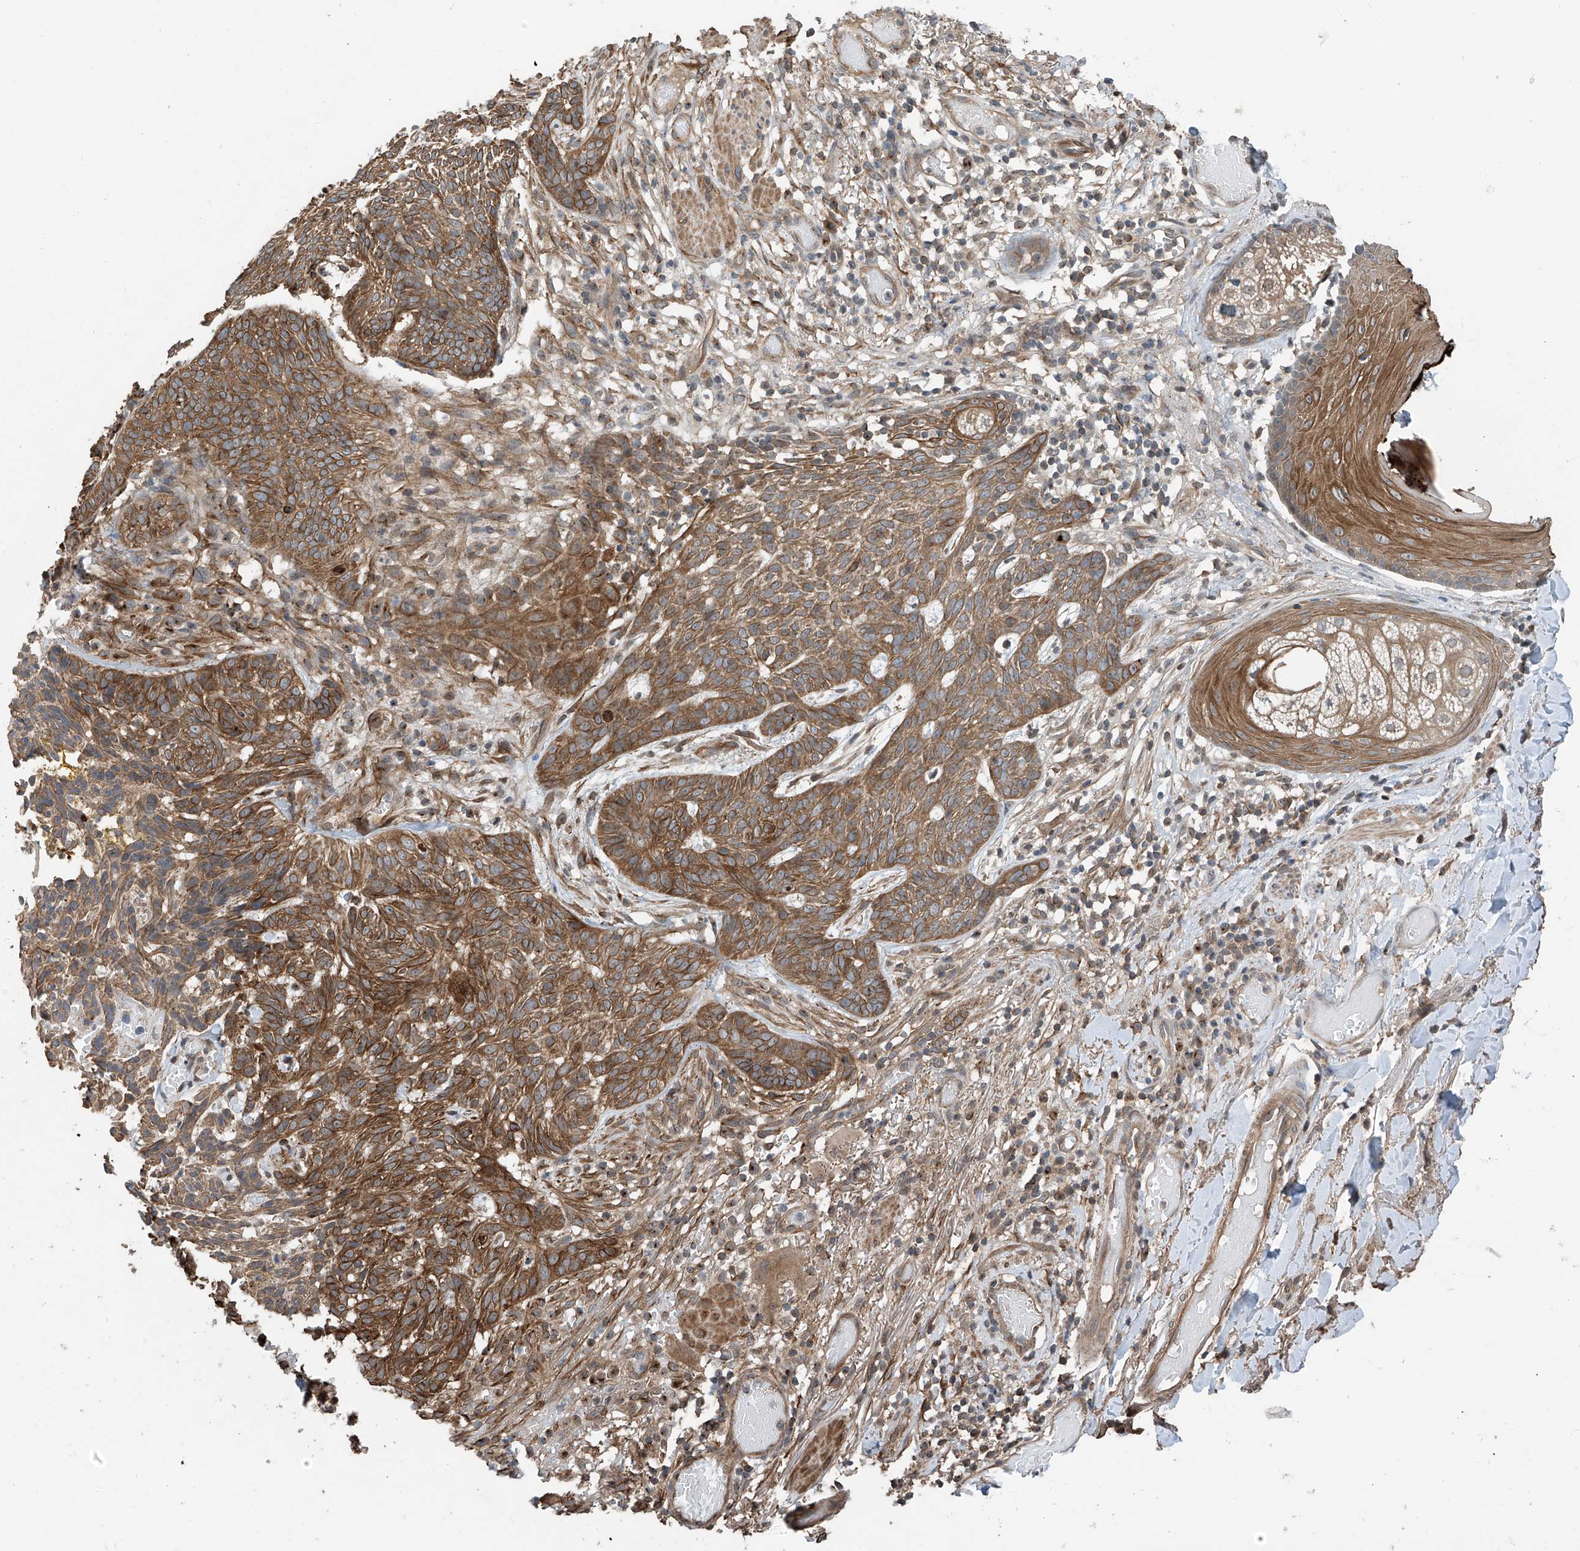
{"staining": {"intensity": "moderate", "quantity": ">75%", "location": "cytoplasmic/membranous"}, "tissue": "skin cancer", "cell_type": "Tumor cells", "image_type": "cancer", "snomed": [{"axis": "morphology", "description": "Normal tissue, NOS"}, {"axis": "morphology", "description": "Basal cell carcinoma"}, {"axis": "topography", "description": "Skin"}], "caption": "Skin basal cell carcinoma tissue displays moderate cytoplasmic/membranous expression in approximately >75% of tumor cells, visualized by immunohistochemistry. The staining was performed using DAB (3,3'-diaminobenzidine), with brown indicating positive protein expression. Nuclei are stained blue with hematoxylin.", "gene": "RPAIN", "patient": {"sex": "male", "age": 64}}